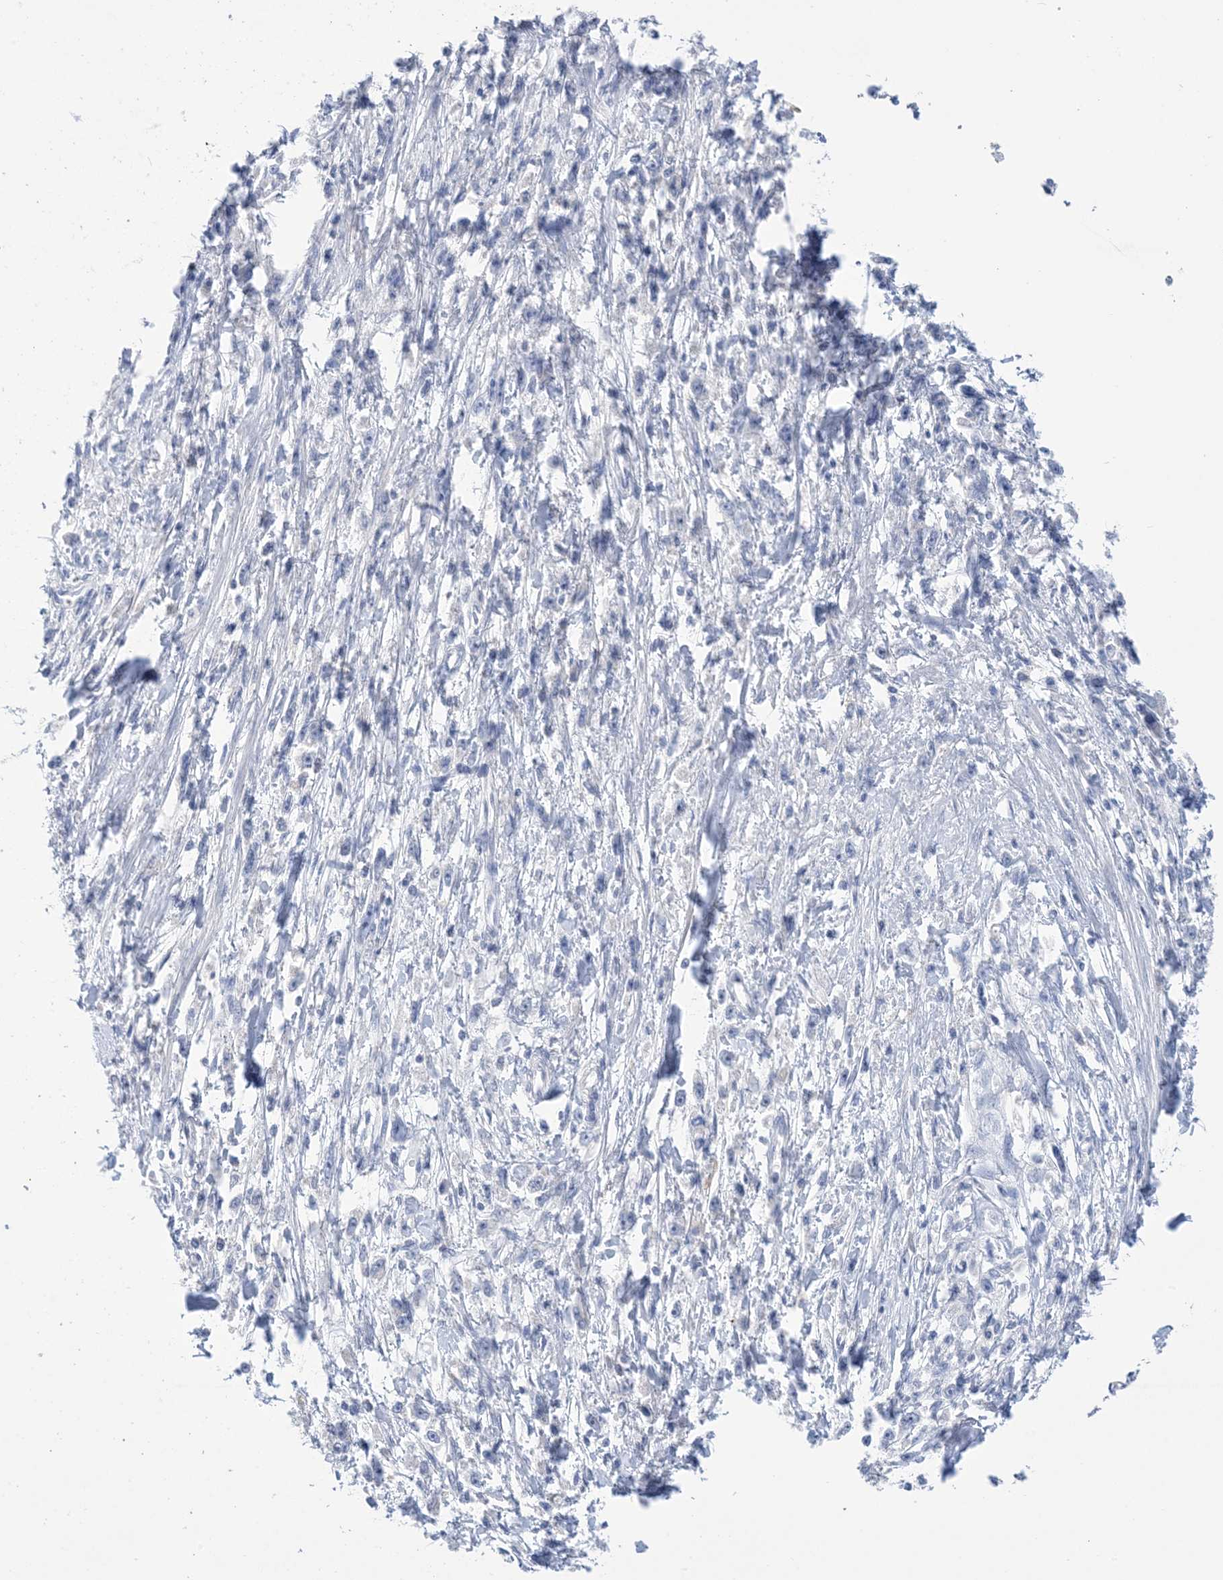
{"staining": {"intensity": "negative", "quantity": "none", "location": "none"}, "tissue": "stomach cancer", "cell_type": "Tumor cells", "image_type": "cancer", "snomed": [{"axis": "morphology", "description": "Adenocarcinoma, NOS"}, {"axis": "topography", "description": "Stomach"}], "caption": "High magnification brightfield microscopy of stomach cancer stained with DAB (3,3'-diaminobenzidine) (brown) and counterstained with hematoxylin (blue): tumor cells show no significant staining.", "gene": "DSC3", "patient": {"sex": "female", "age": 59}}